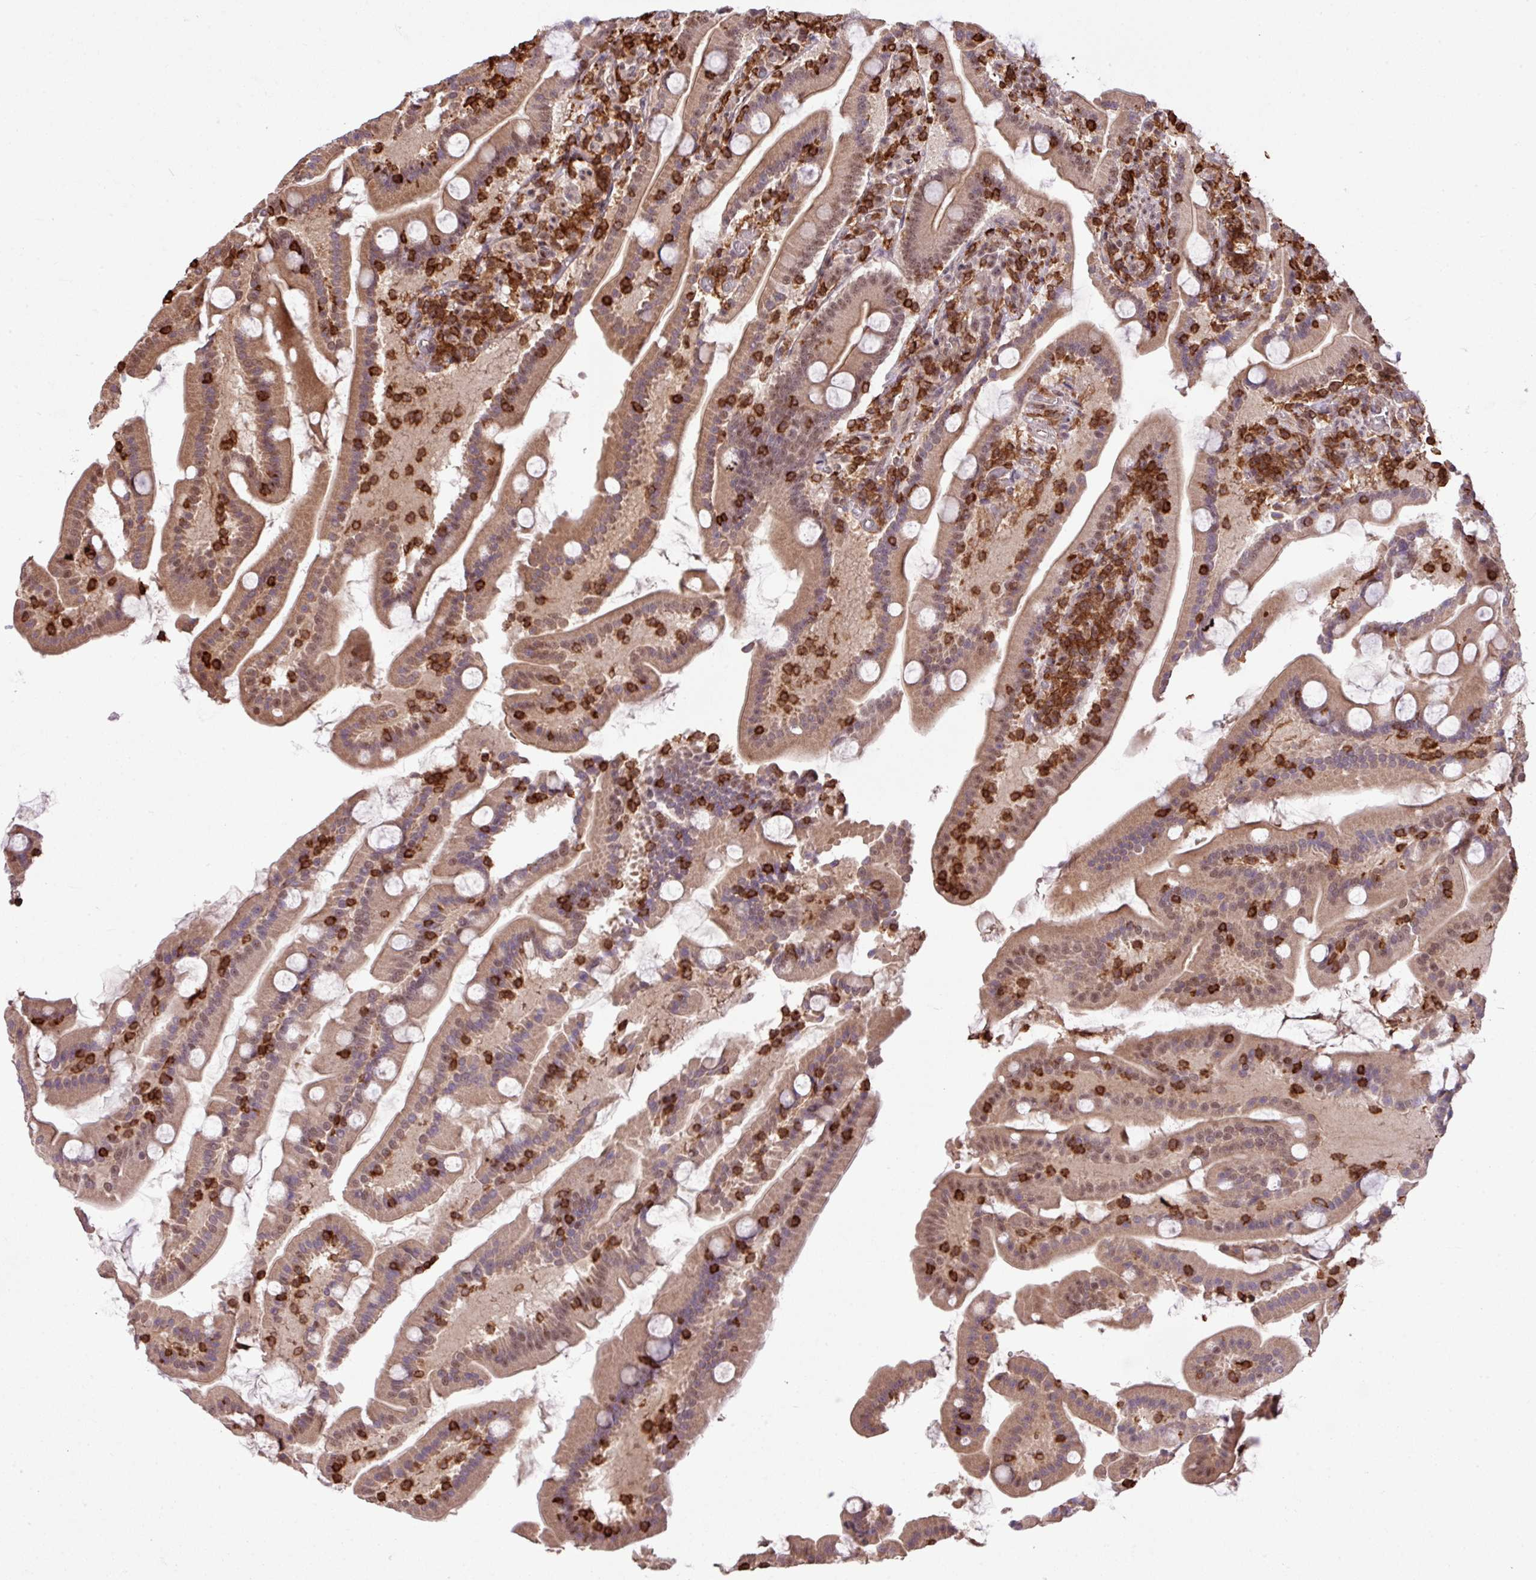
{"staining": {"intensity": "moderate", "quantity": ">75%", "location": "cytoplasmic/membranous,nuclear"}, "tissue": "duodenum", "cell_type": "Glandular cells", "image_type": "normal", "snomed": [{"axis": "morphology", "description": "Normal tissue, NOS"}, {"axis": "topography", "description": "Duodenum"}], "caption": "Human duodenum stained with a brown dye reveals moderate cytoplasmic/membranous,nuclear positive staining in approximately >75% of glandular cells.", "gene": "GON7", "patient": {"sex": "male", "age": 55}}